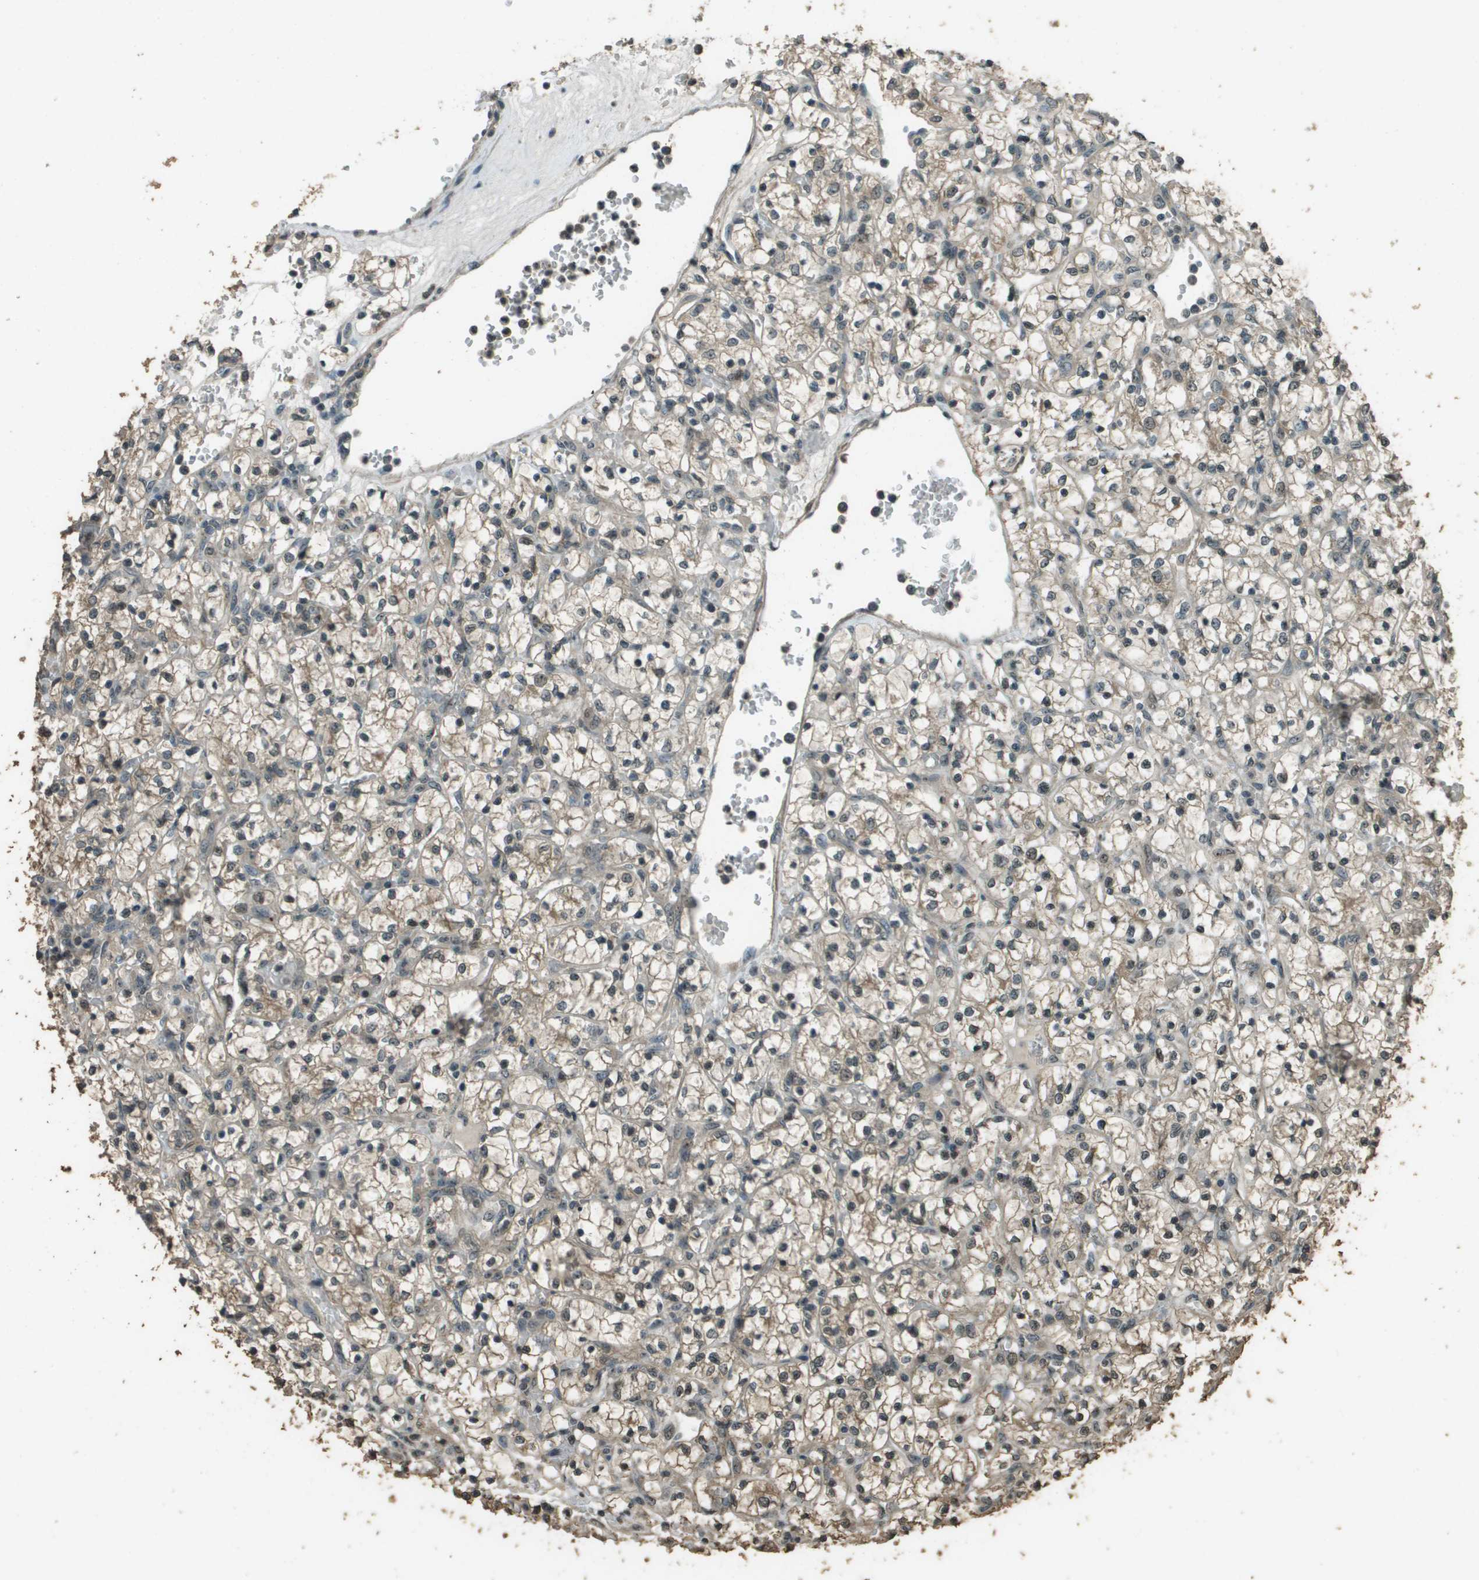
{"staining": {"intensity": "weak", "quantity": ">75%", "location": "cytoplasmic/membranous"}, "tissue": "renal cancer", "cell_type": "Tumor cells", "image_type": "cancer", "snomed": [{"axis": "morphology", "description": "Adenocarcinoma, NOS"}, {"axis": "topography", "description": "Kidney"}], "caption": "Protein staining of renal cancer tissue shows weak cytoplasmic/membranous staining in approximately >75% of tumor cells. Immunohistochemistry stains the protein in brown and the nuclei are stained blue.", "gene": "SDC3", "patient": {"sex": "female", "age": 69}}